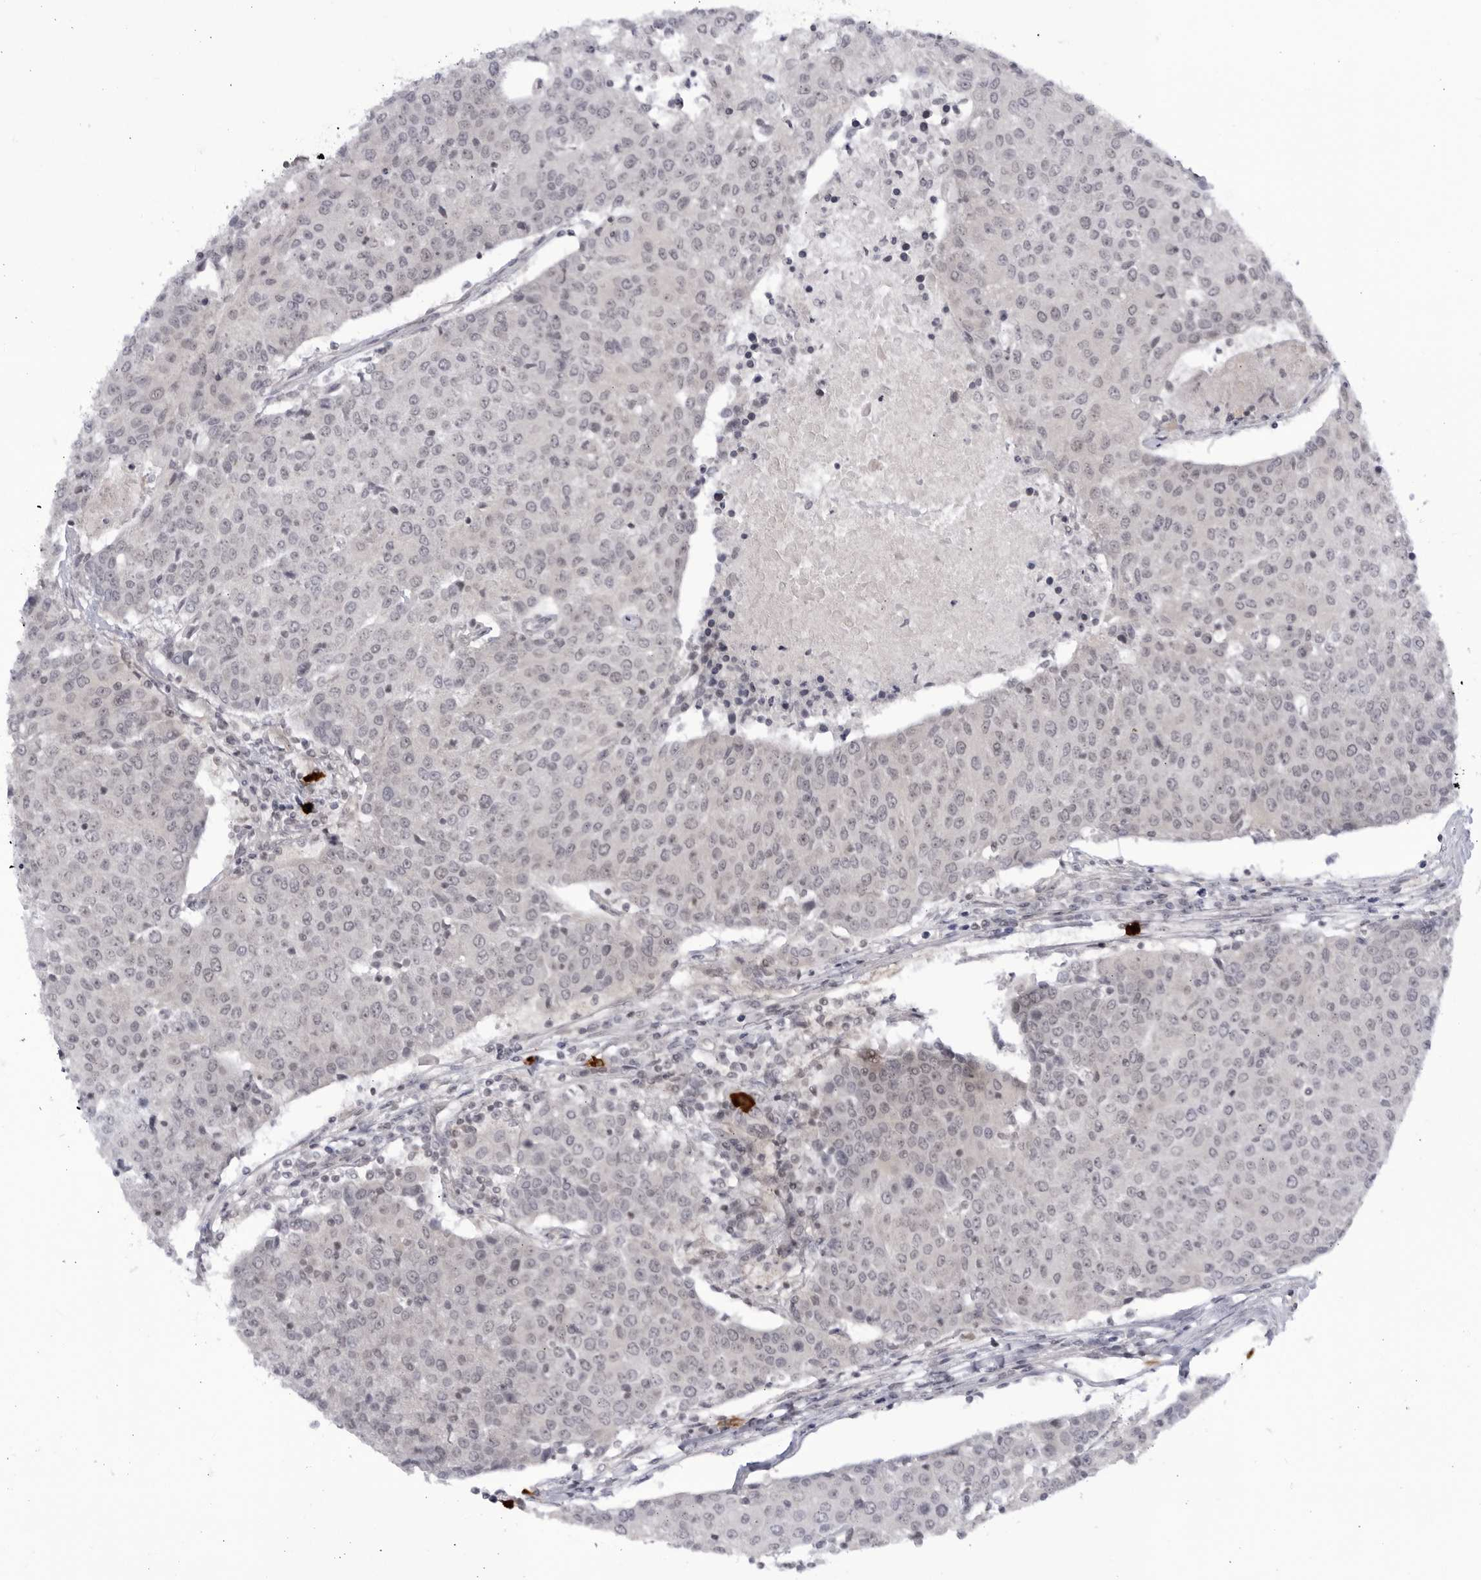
{"staining": {"intensity": "negative", "quantity": "none", "location": "none"}, "tissue": "urothelial cancer", "cell_type": "Tumor cells", "image_type": "cancer", "snomed": [{"axis": "morphology", "description": "Urothelial carcinoma, High grade"}, {"axis": "topography", "description": "Urinary bladder"}], "caption": "Image shows no significant protein positivity in tumor cells of high-grade urothelial carcinoma. (Brightfield microscopy of DAB IHC at high magnification).", "gene": "CNBD1", "patient": {"sex": "female", "age": 85}}